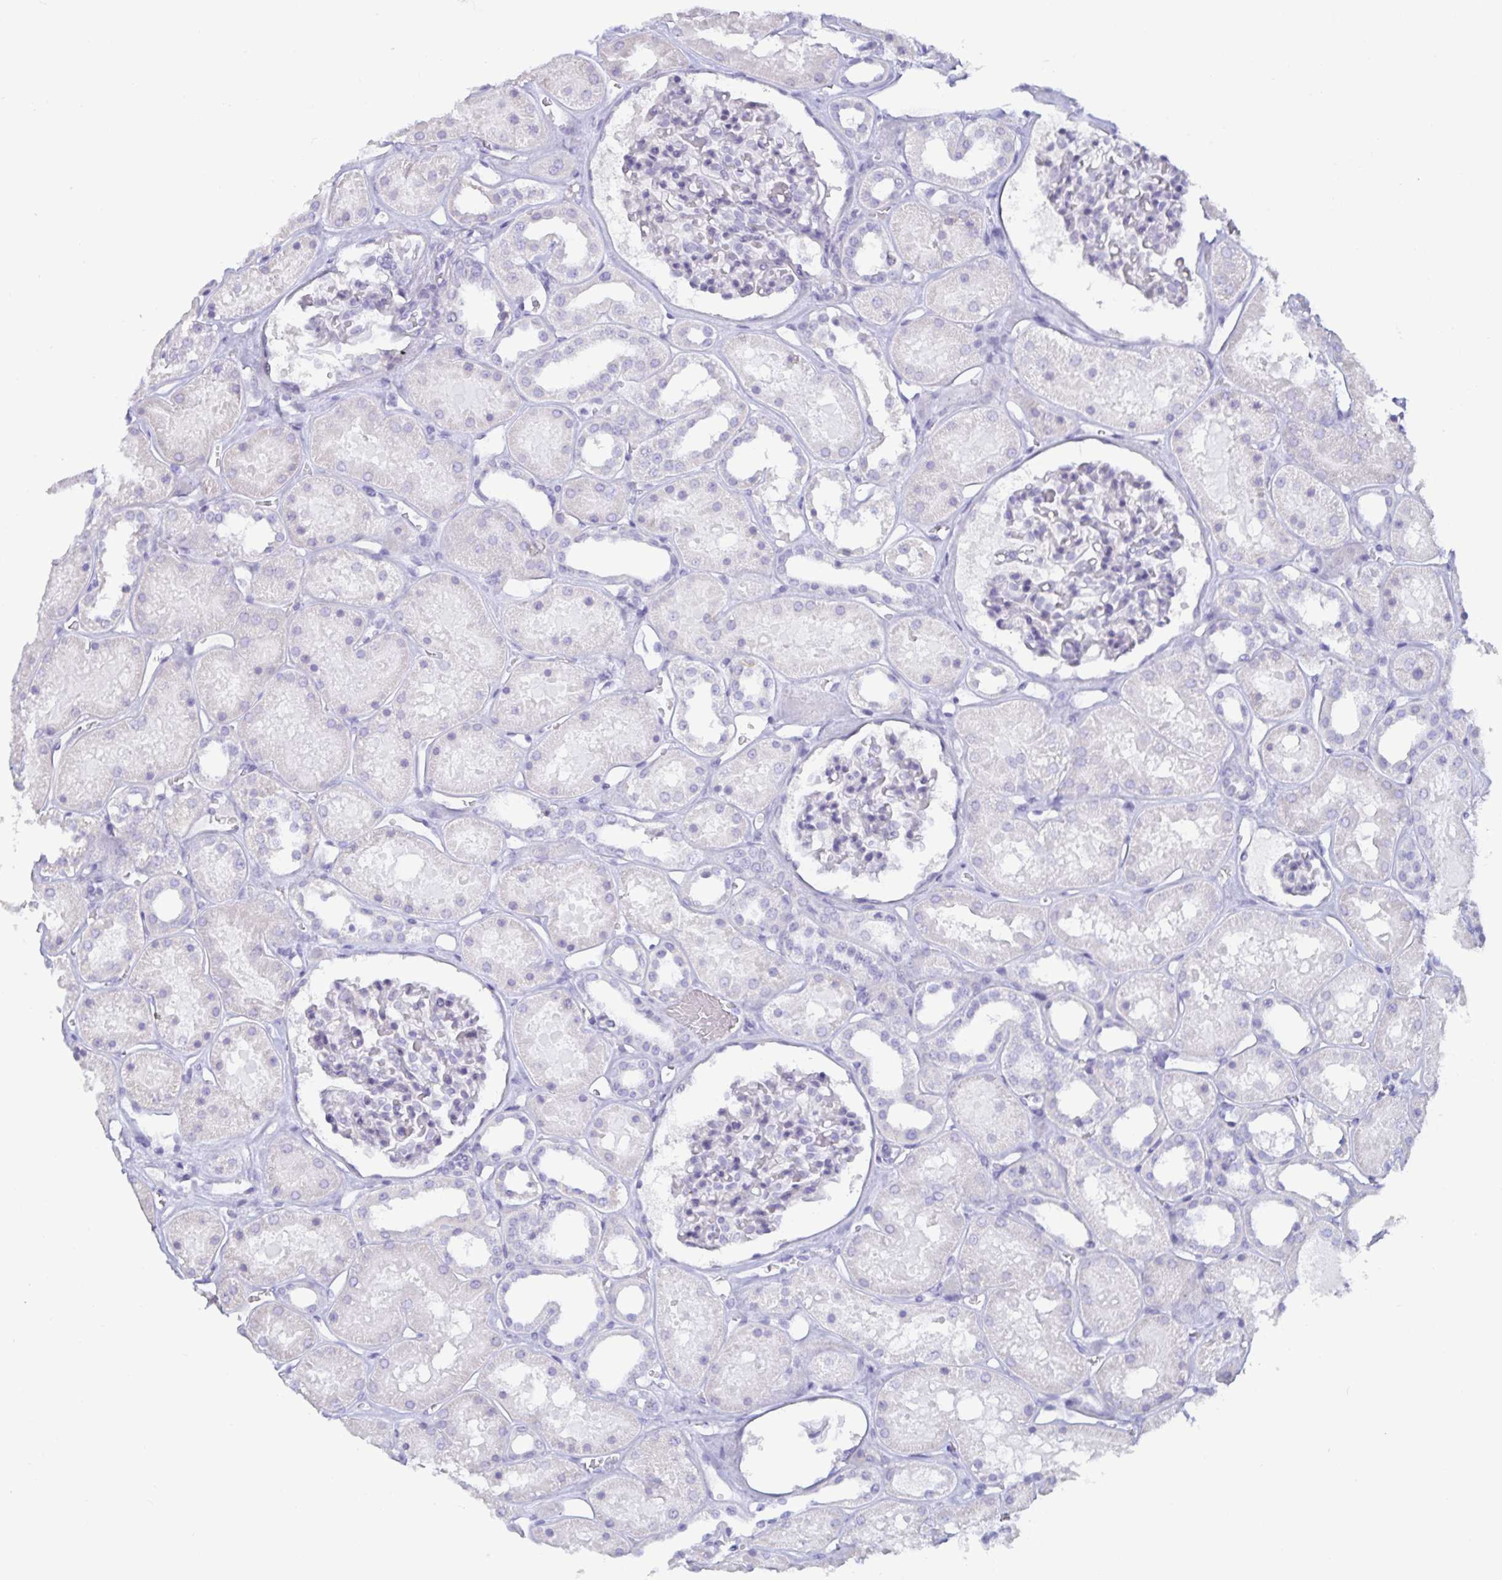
{"staining": {"intensity": "negative", "quantity": "none", "location": "none"}, "tissue": "kidney", "cell_type": "Cells in glomeruli", "image_type": "normal", "snomed": [{"axis": "morphology", "description": "Normal tissue, NOS"}, {"axis": "topography", "description": "Kidney"}], "caption": "High power microscopy micrograph of an immunohistochemistry (IHC) histopathology image of unremarkable kidney, revealing no significant expression in cells in glomeruli.", "gene": "SPAG4", "patient": {"sex": "female", "age": 41}}